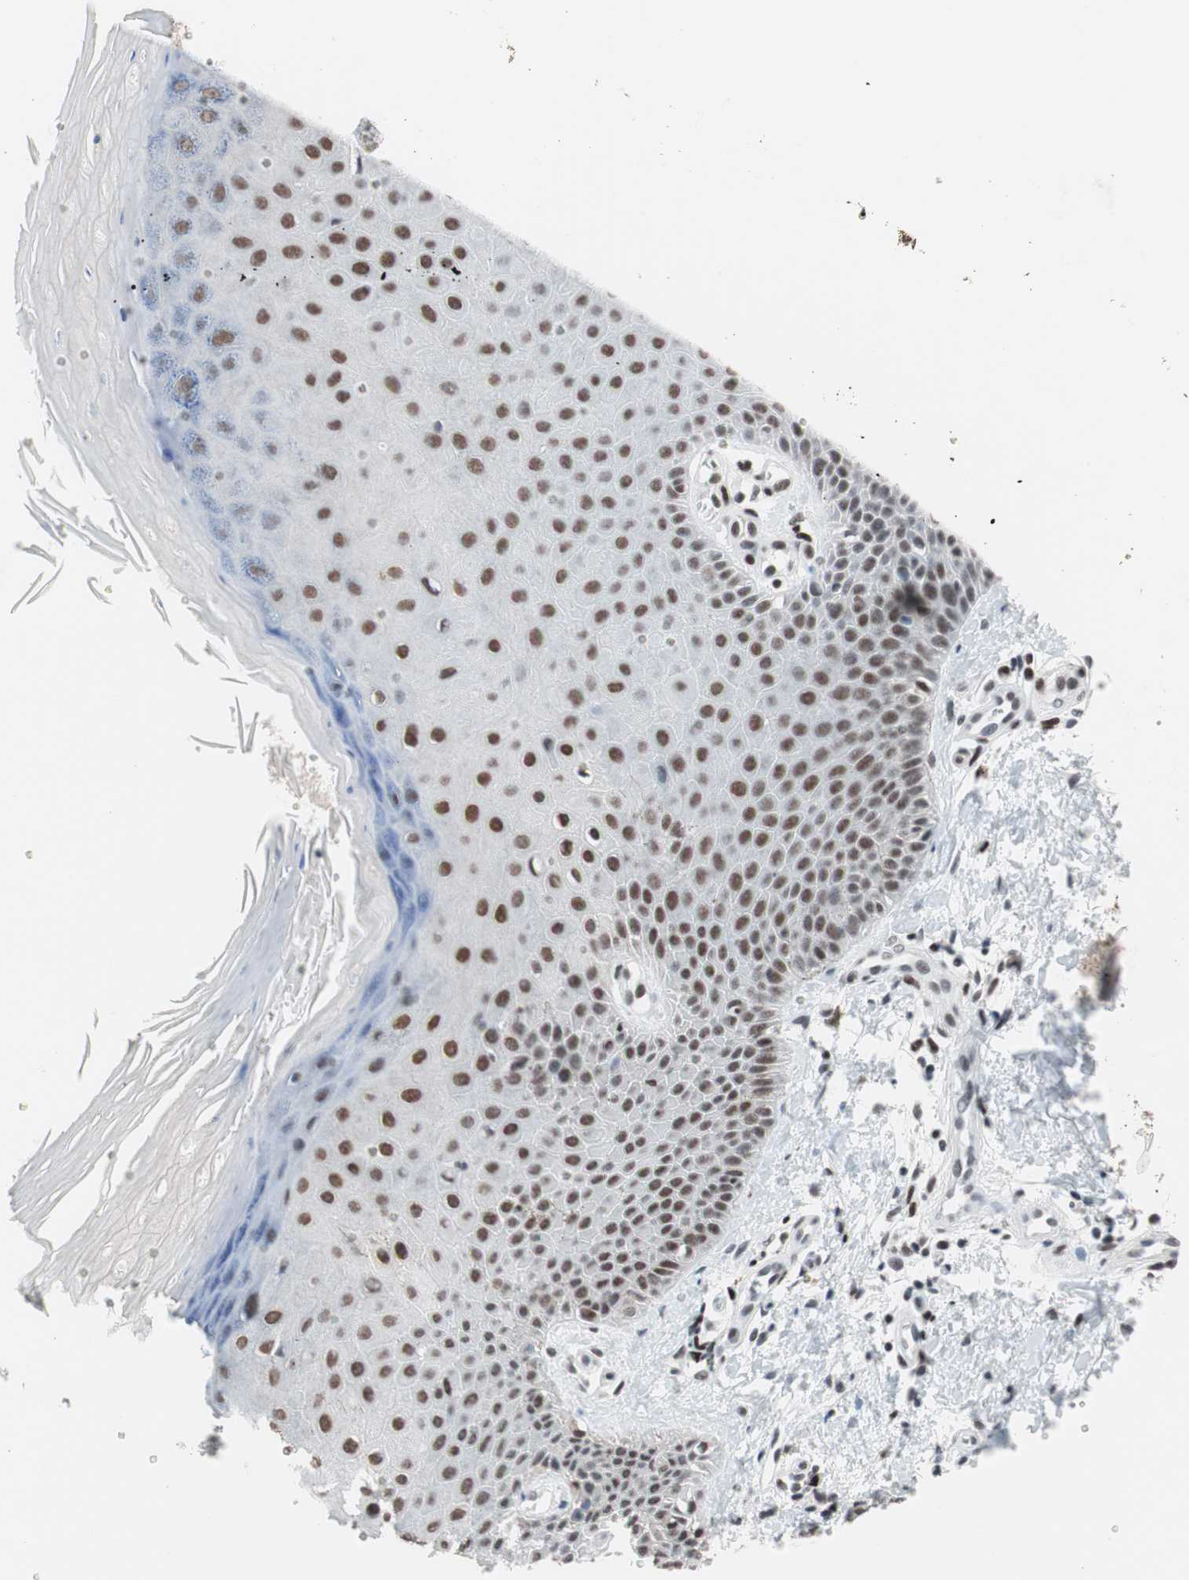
{"staining": {"intensity": "negative", "quantity": "none", "location": "none"}, "tissue": "skin", "cell_type": "Fibroblasts", "image_type": "normal", "snomed": [{"axis": "morphology", "description": "Normal tissue, NOS"}, {"axis": "topography", "description": "Skin"}], "caption": "Immunohistochemistry (IHC) photomicrograph of normal skin: skin stained with DAB exhibits no significant protein positivity in fibroblasts.", "gene": "ARID1A", "patient": {"sex": "male", "age": 26}}